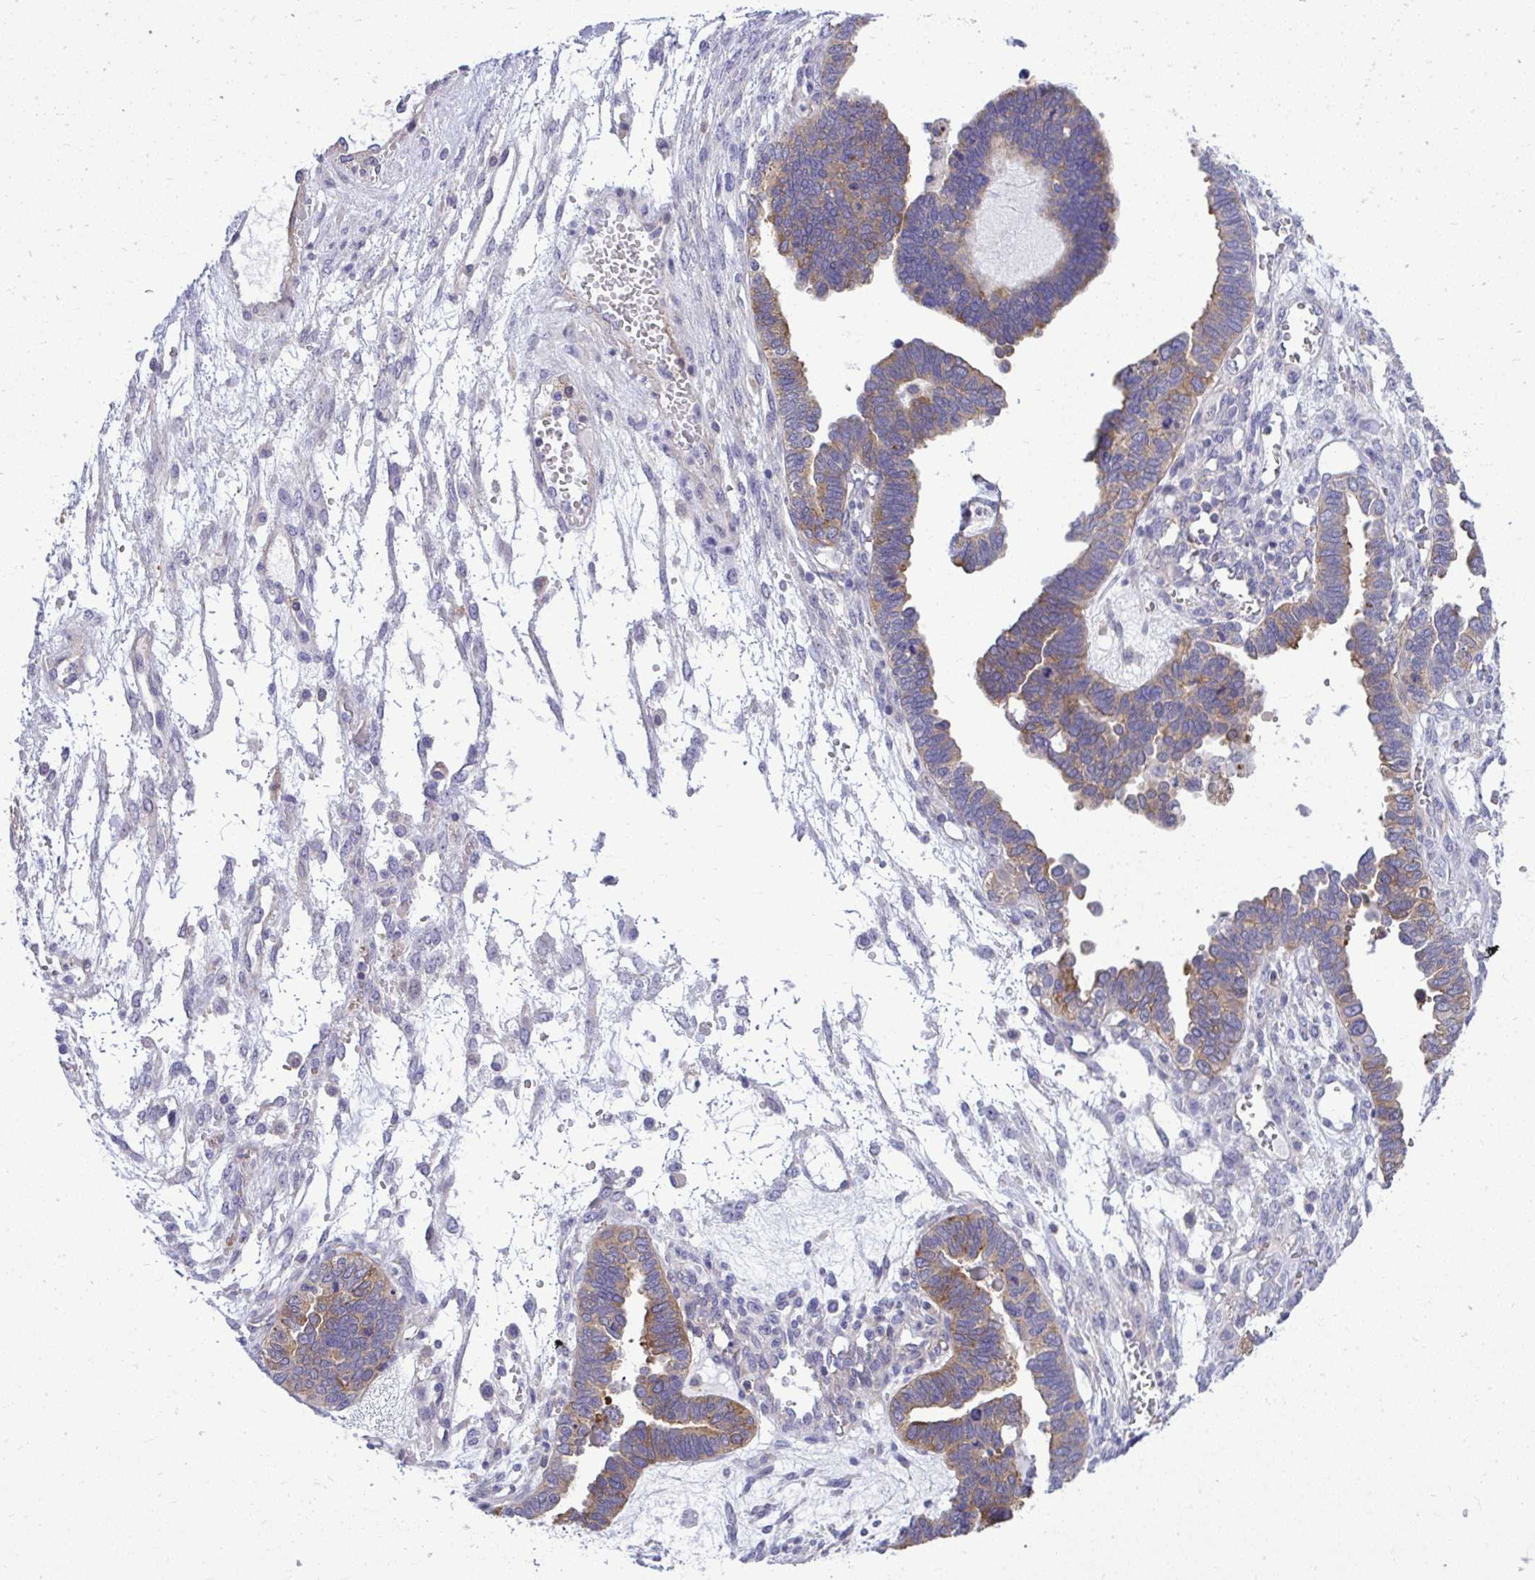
{"staining": {"intensity": "weak", "quantity": "25%-75%", "location": "cytoplasmic/membranous"}, "tissue": "ovarian cancer", "cell_type": "Tumor cells", "image_type": "cancer", "snomed": [{"axis": "morphology", "description": "Cystadenocarcinoma, serous, NOS"}, {"axis": "topography", "description": "Ovary"}], "caption": "Ovarian serous cystadenocarcinoma stained for a protein (brown) reveals weak cytoplasmic/membranous positive expression in approximately 25%-75% of tumor cells.", "gene": "GRK4", "patient": {"sex": "female", "age": 51}}